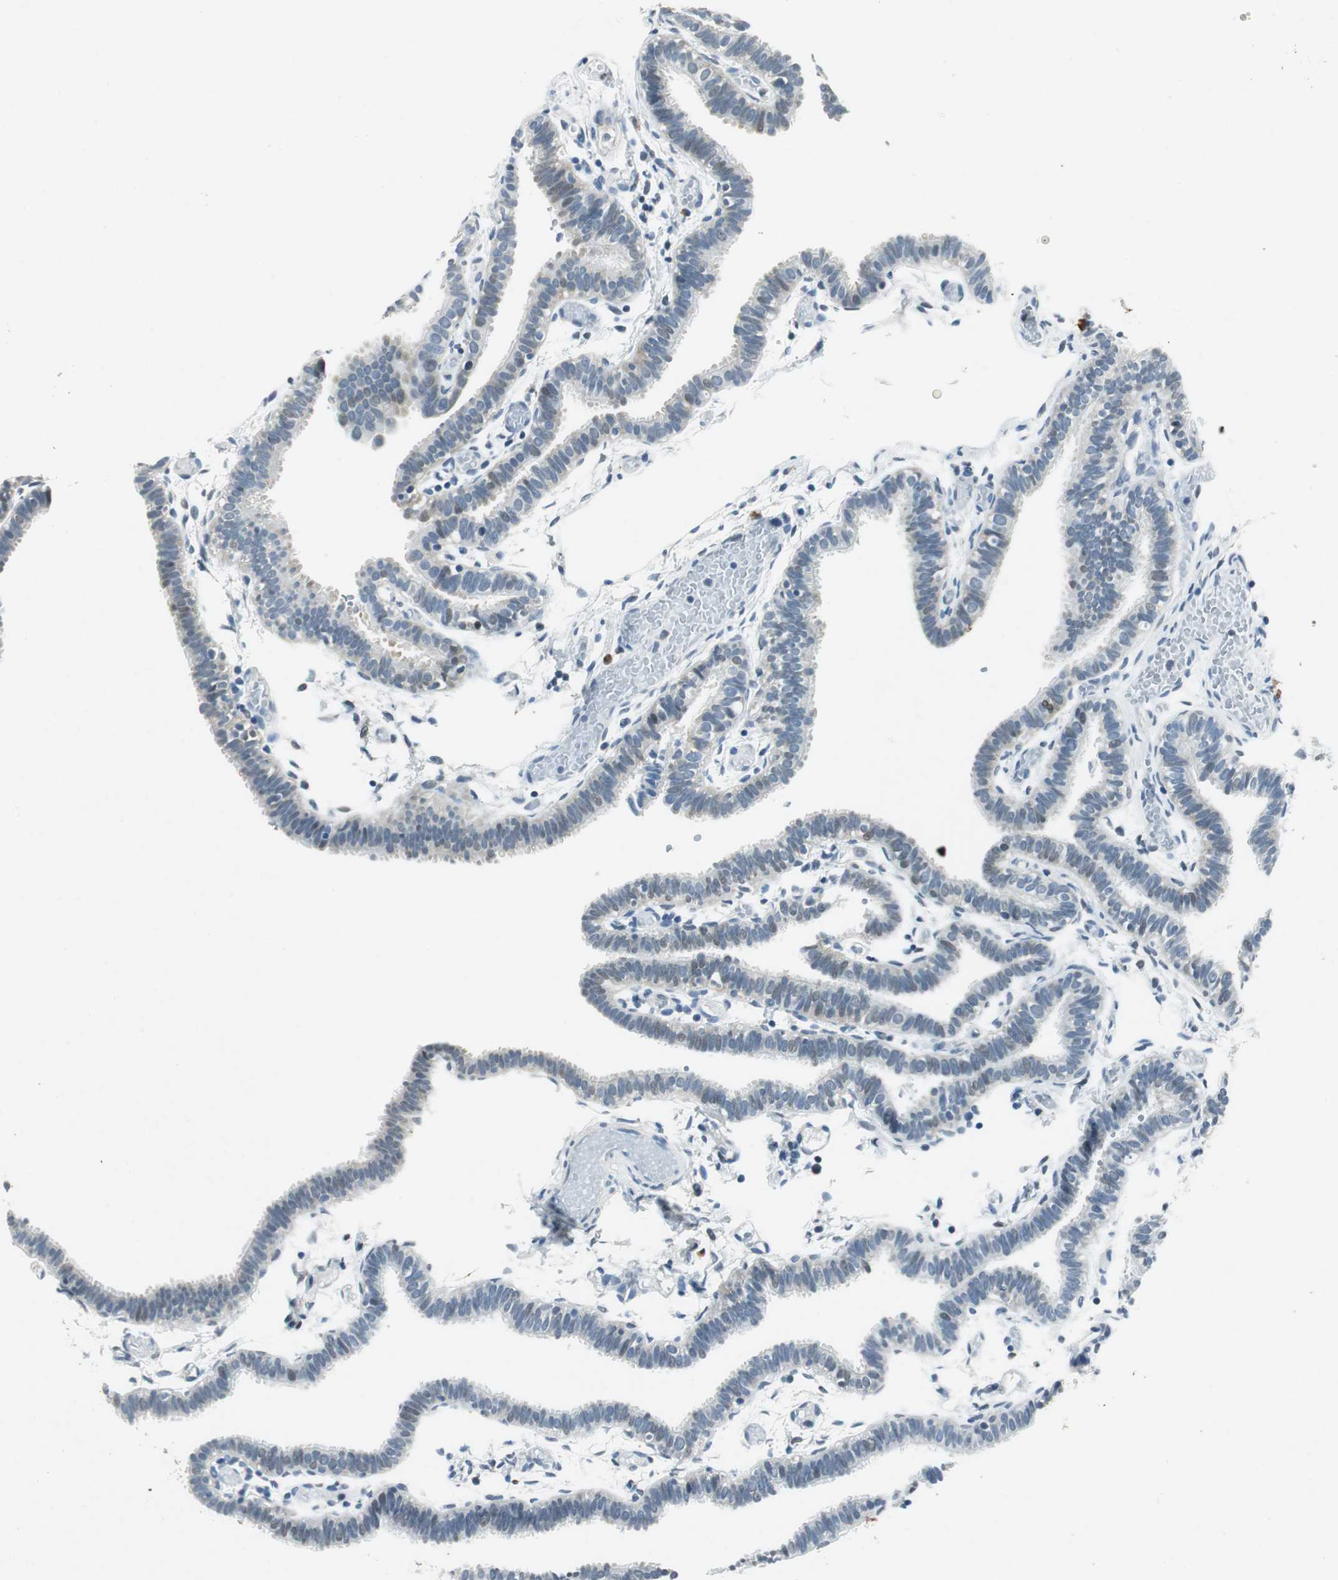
{"staining": {"intensity": "weak", "quantity": "25%-75%", "location": "cytoplasmic/membranous"}, "tissue": "fallopian tube", "cell_type": "Glandular cells", "image_type": "normal", "snomed": [{"axis": "morphology", "description": "Normal tissue, NOS"}, {"axis": "topography", "description": "Fallopian tube"}], "caption": "The immunohistochemical stain highlights weak cytoplasmic/membranous positivity in glandular cells of benign fallopian tube.", "gene": "ME1", "patient": {"sex": "female", "age": 29}}